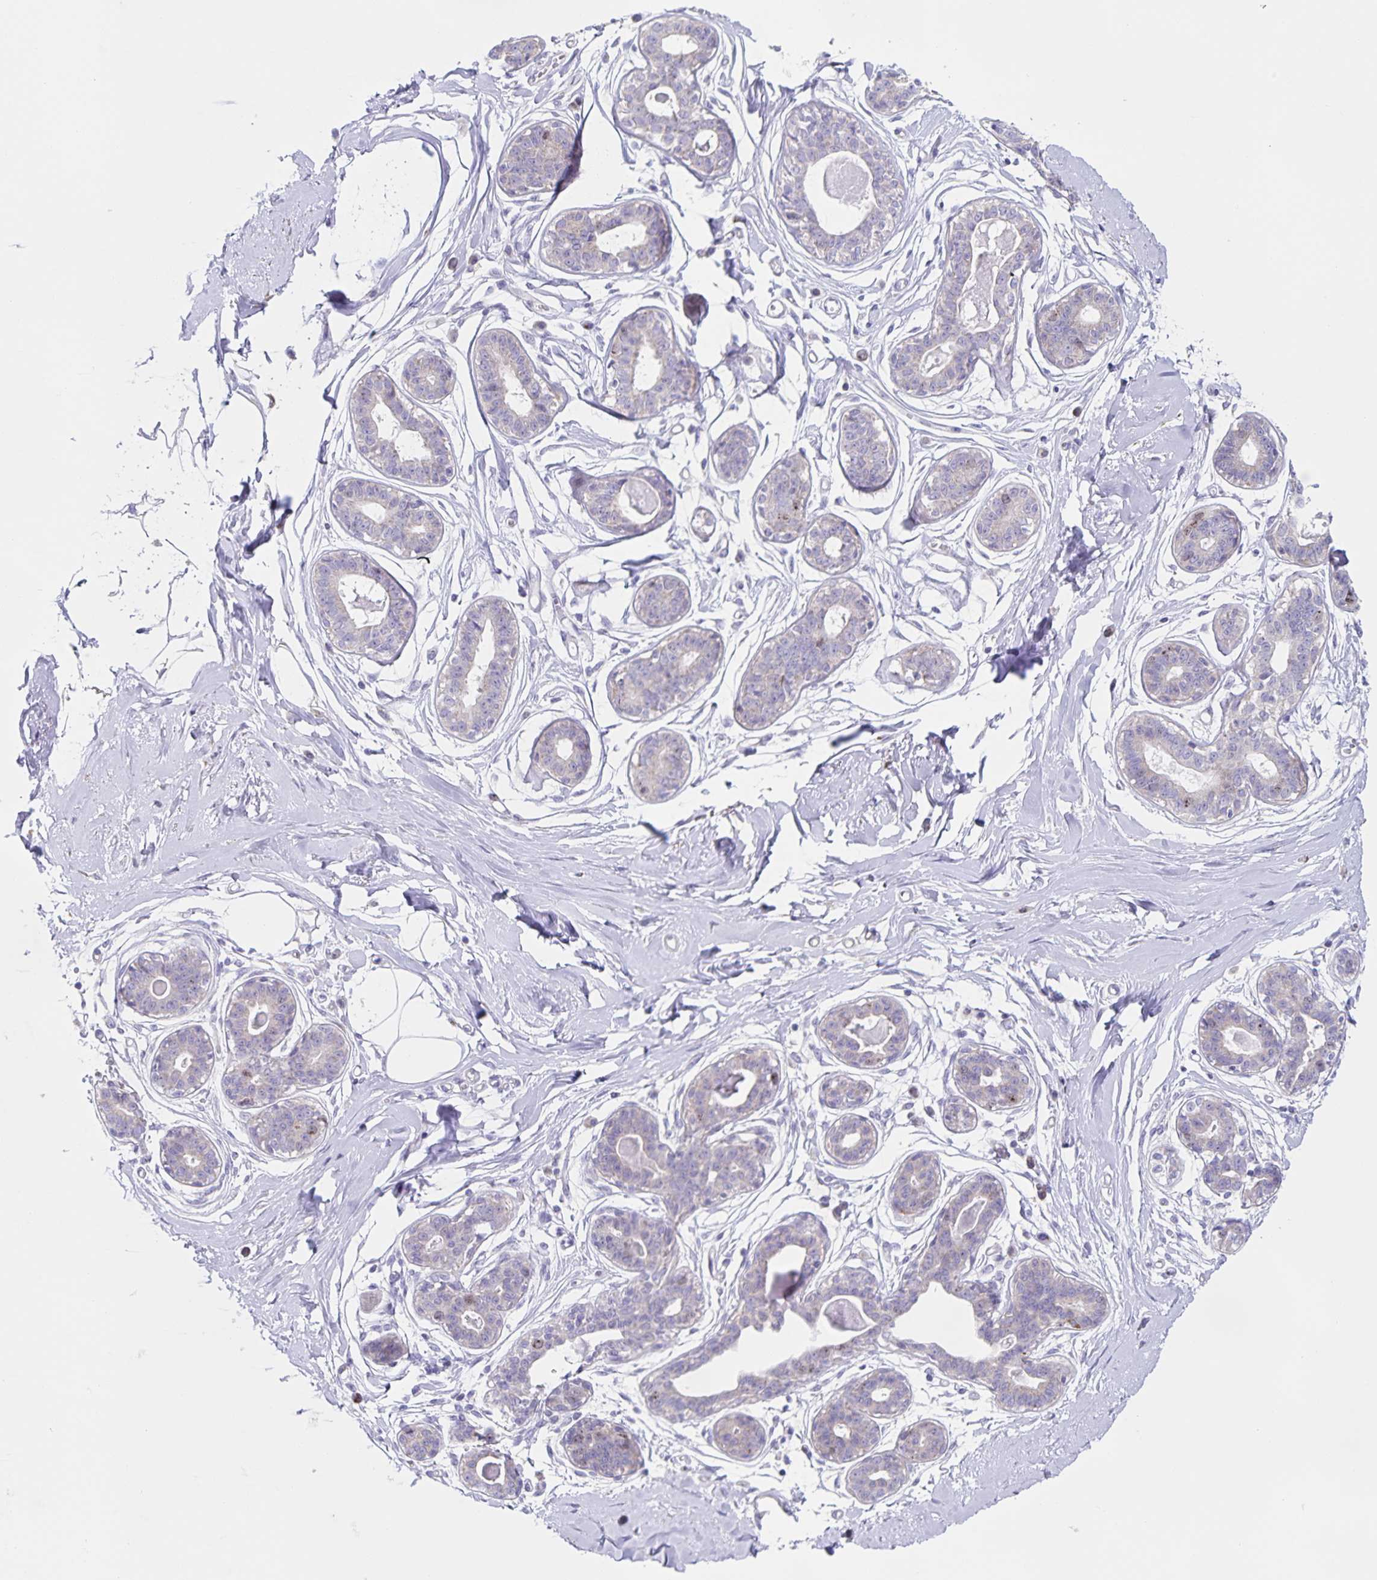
{"staining": {"intensity": "negative", "quantity": "none", "location": "none"}, "tissue": "breast", "cell_type": "Adipocytes", "image_type": "normal", "snomed": [{"axis": "morphology", "description": "Normal tissue, NOS"}, {"axis": "topography", "description": "Breast"}], "caption": "Immunohistochemistry (IHC) photomicrograph of benign breast: human breast stained with DAB (3,3'-diaminobenzidine) reveals no significant protein staining in adipocytes.", "gene": "CENPH", "patient": {"sex": "female", "age": 45}}